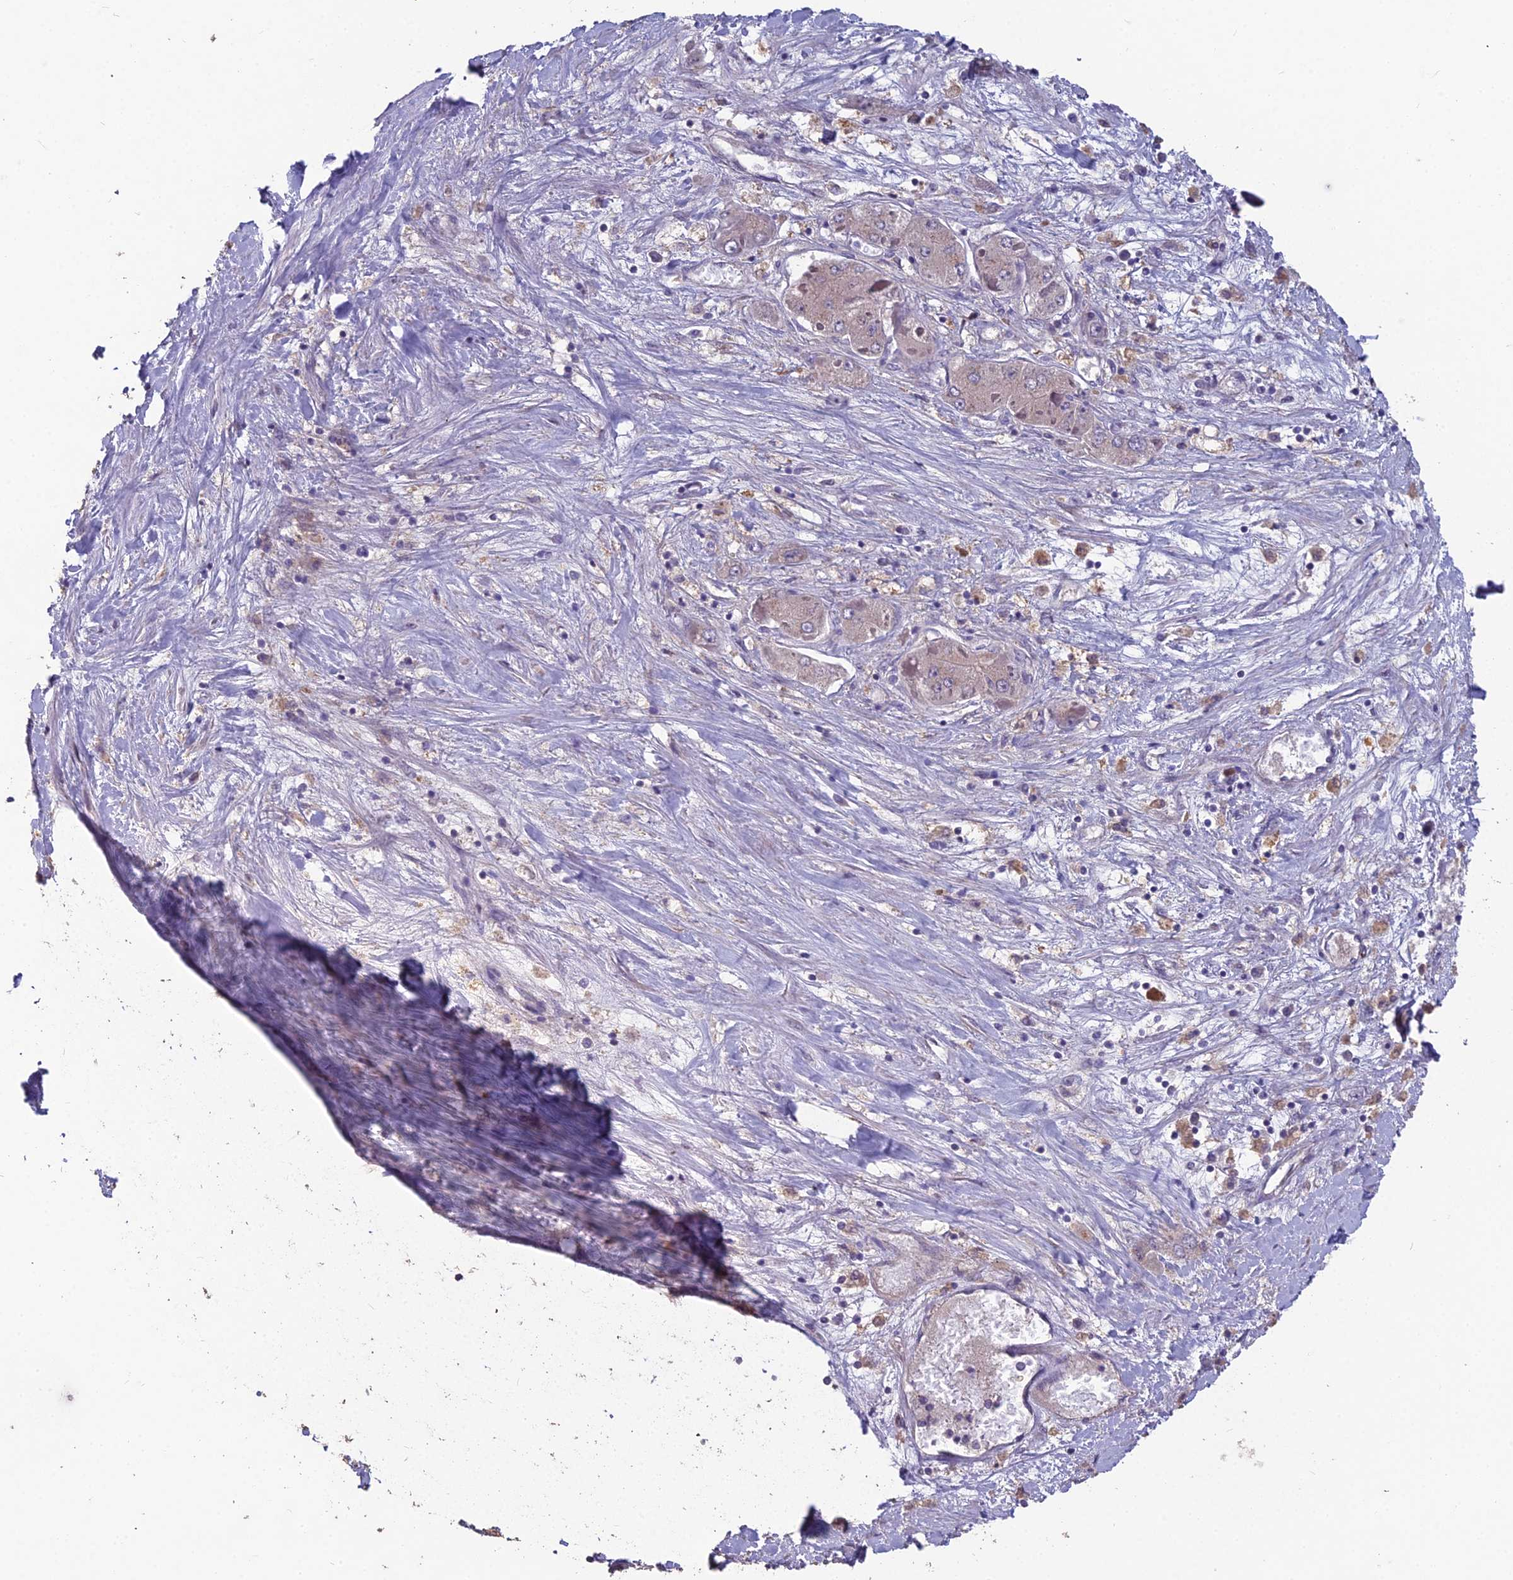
{"staining": {"intensity": "weak", "quantity": "<25%", "location": "cytoplasmic/membranous"}, "tissue": "liver cancer", "cell_type": "Tumor cells", "image_type": "cancer", "snomed": [{"axis": "morphology", "description": "Carcinoma, Hepatocellular, NOS"}, {"axis": "topography", "description": "Liver"}], "caption": "Immunohistochemistry (IHC) histopathology image of neoplastic tissue: hepatocellular carcinoma (liver) stained with DAB (3,3'-diaminobenzidine) reveals no significant protein expression in tumor cells. (Immunohistochemistry, brightfield microscopy, high magnification).", "gene": "CEACAM16", "patient": {"sex": "female", "age": 73}}